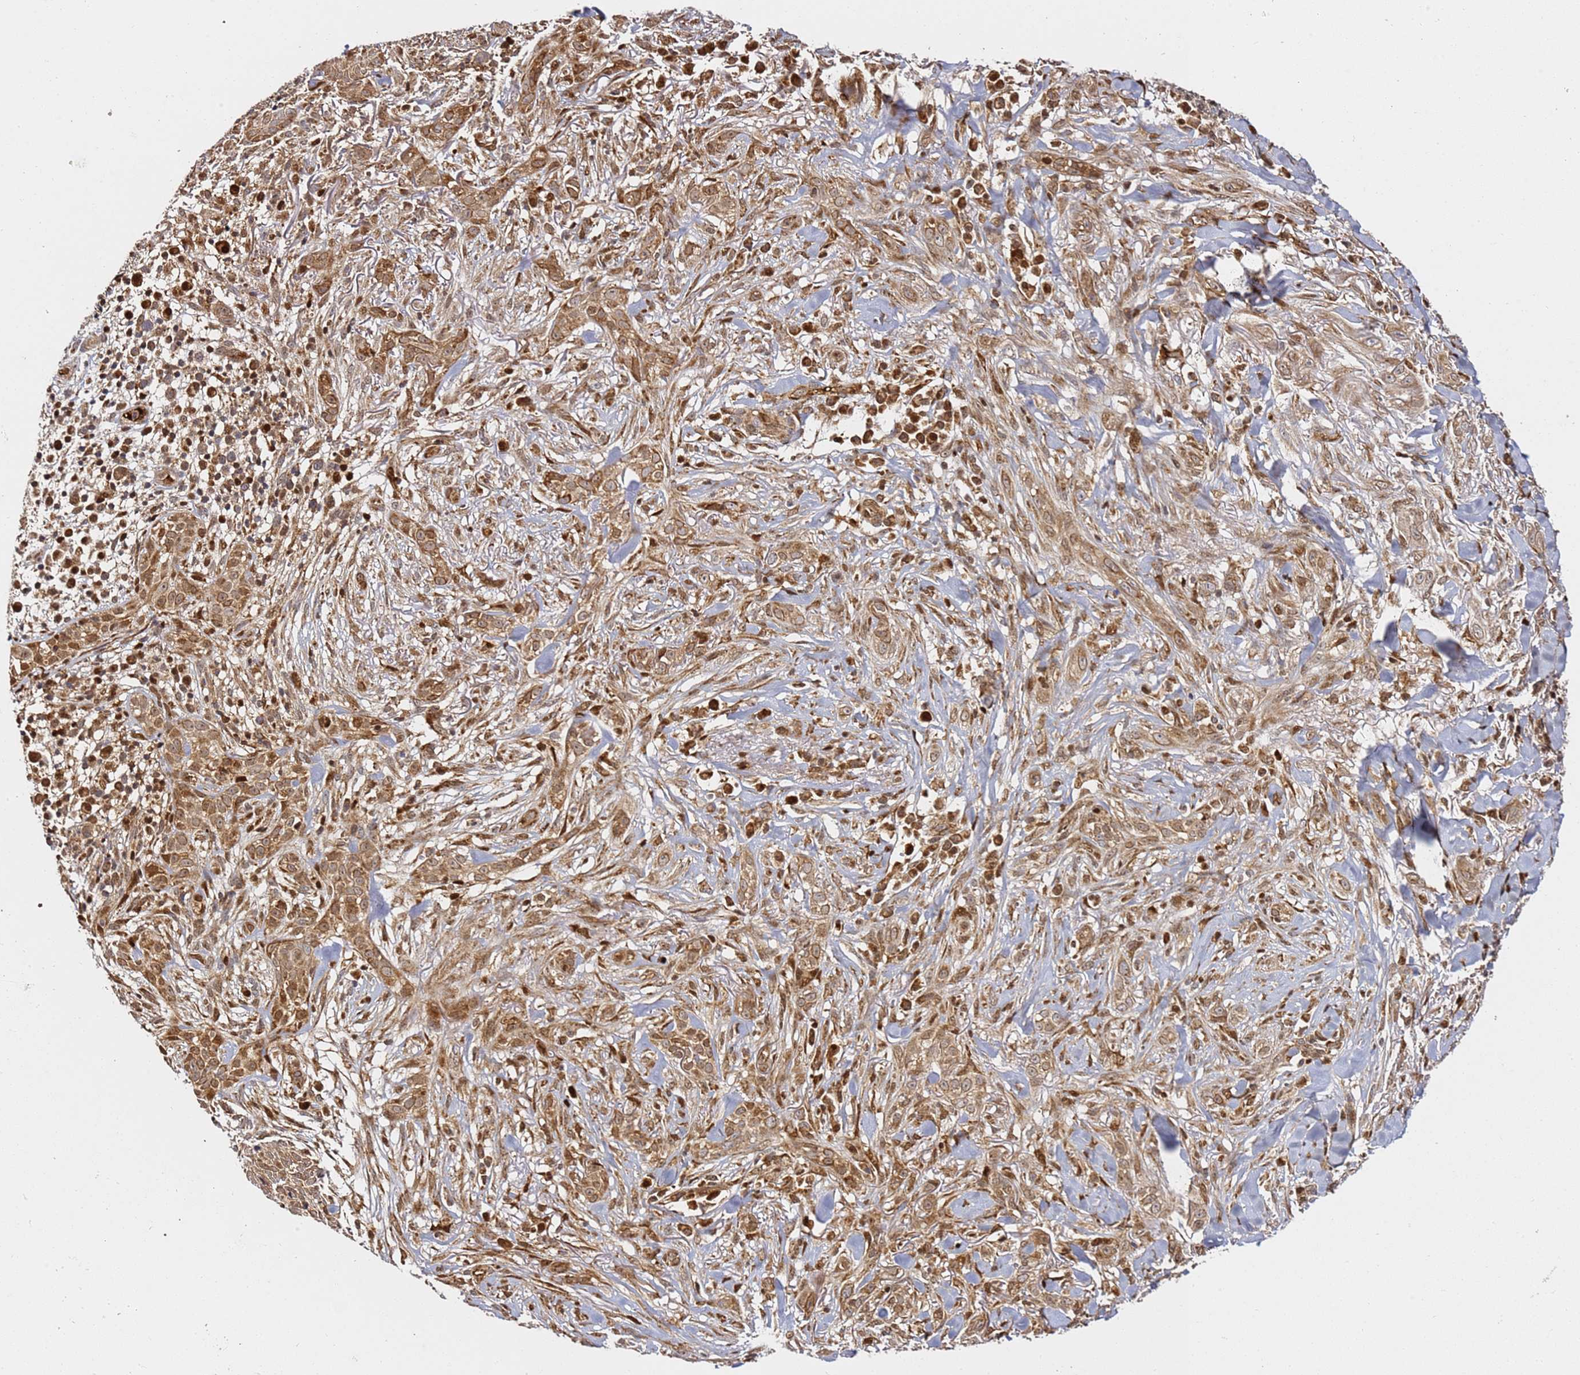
{"staining": {"intensity": "moderate", "quantity": ">75%", "location": "cytoplasmic/membranous,nuclear"}, "tissue": "skin cancer", "cell_type": "Tumor cells", "image_type": "cancer", "snomed": [{"axis": "morphology", "description": "Basal cell carcinoma"}, {"axis": "topography", "description": "Skin"}], "caption": "This photomicrograph shows skin basal cell carcinoma stained with IHC to label a protein in brown. The cytoplasmic/membranous and nuclear of tumor cells show moderate positivity for the protein. Nuclei are counter-stained blue.", "gene": "SMOX", "patient": {"sex": "male", "age": 72}}